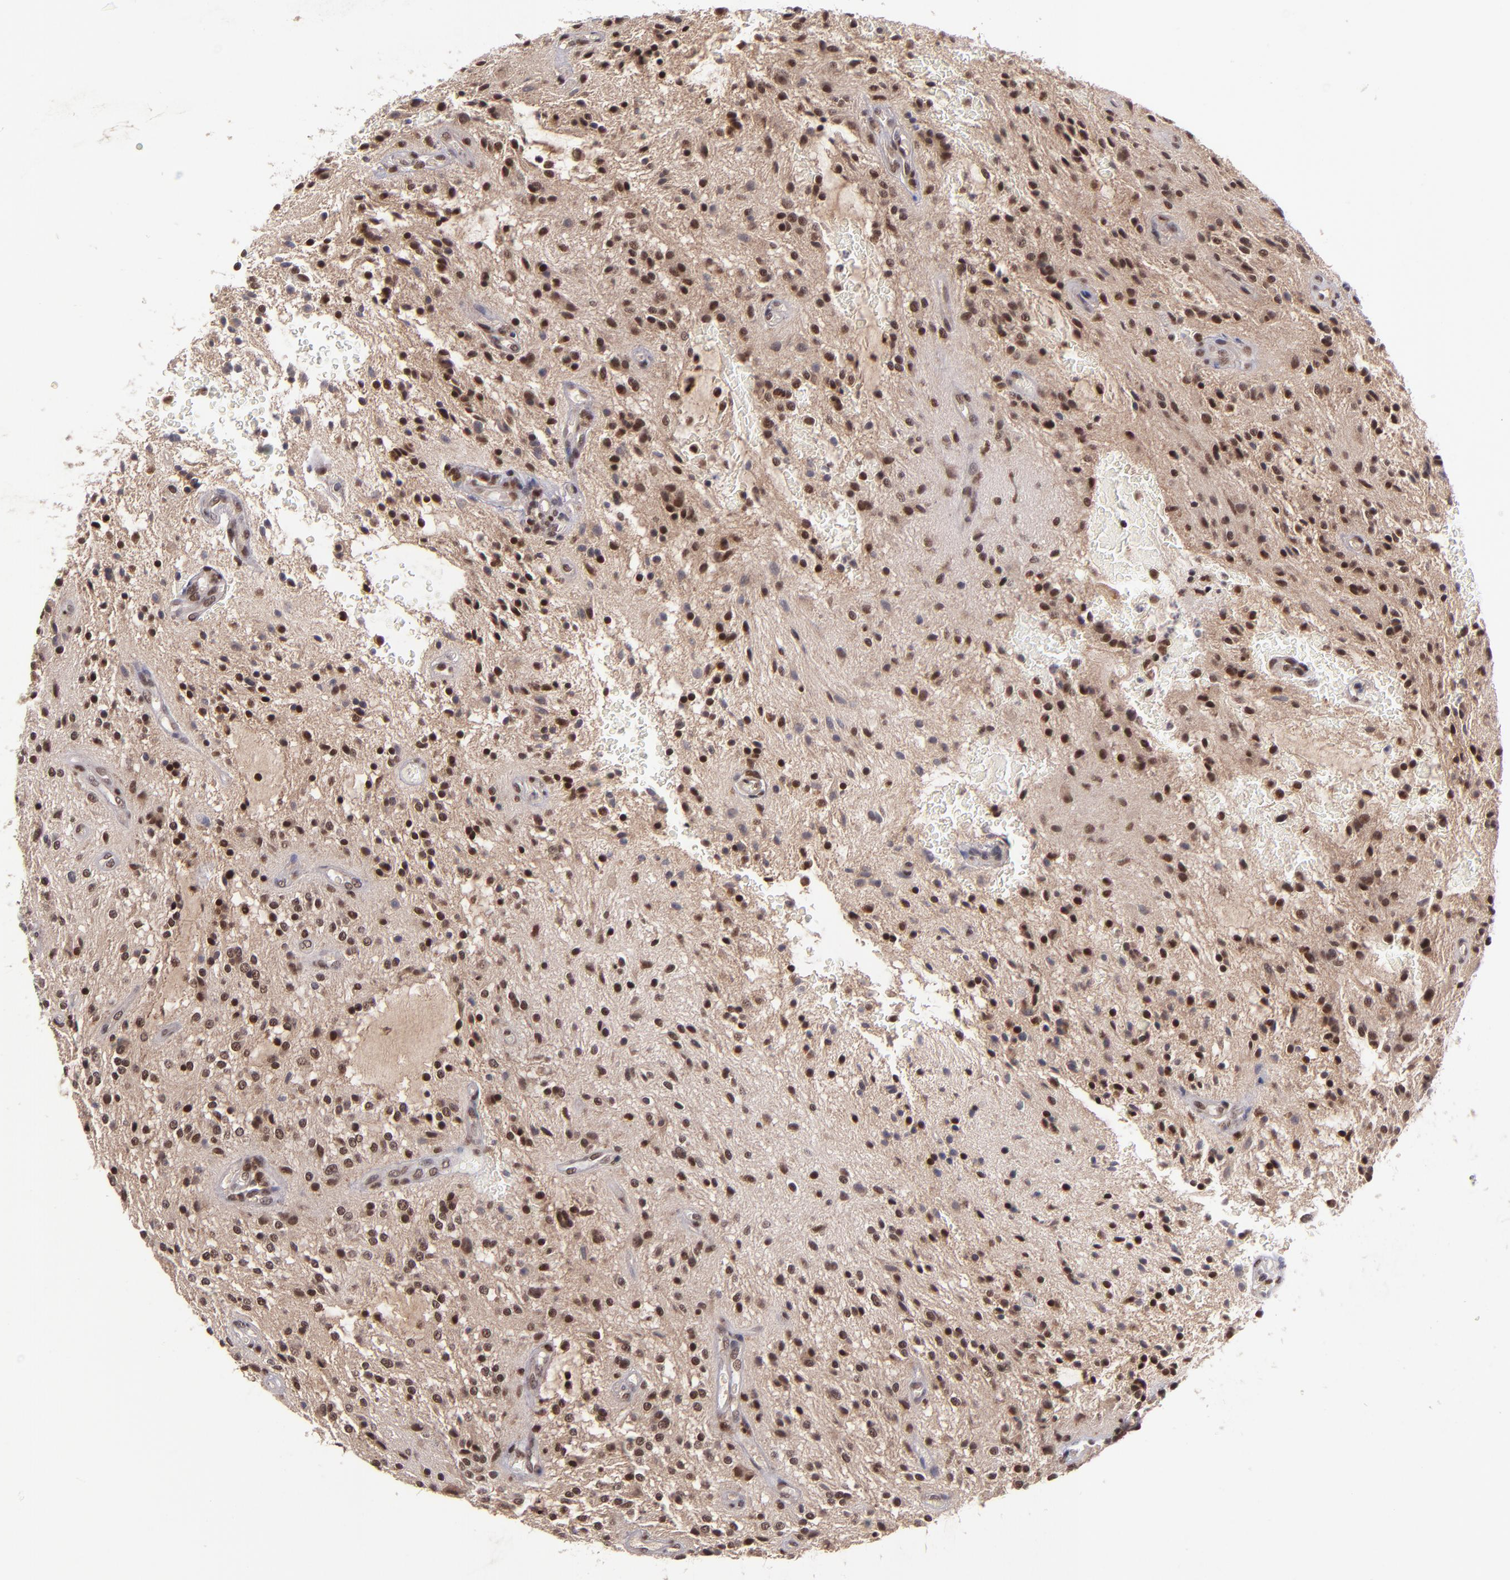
{"staining": {"intensity": "strong", "quantity": ">75%", "location": "nuclear"}, "tissue": "glioma", "cell_type": "Tumor cells", "image_type": "cancer", "snomed": [{"axis": "morphology", "description": "Glioma, malignant, NOS"}, {"axis": "topography", "description": "Cerebellum"}], "caption": "Malignant glioma was stained to show a protein in brown. There is high levels of strong nuclear positivity in about >75% of tumor cells.", "gene": "EP300", "patient": {"sex": "female", "age": 10}}